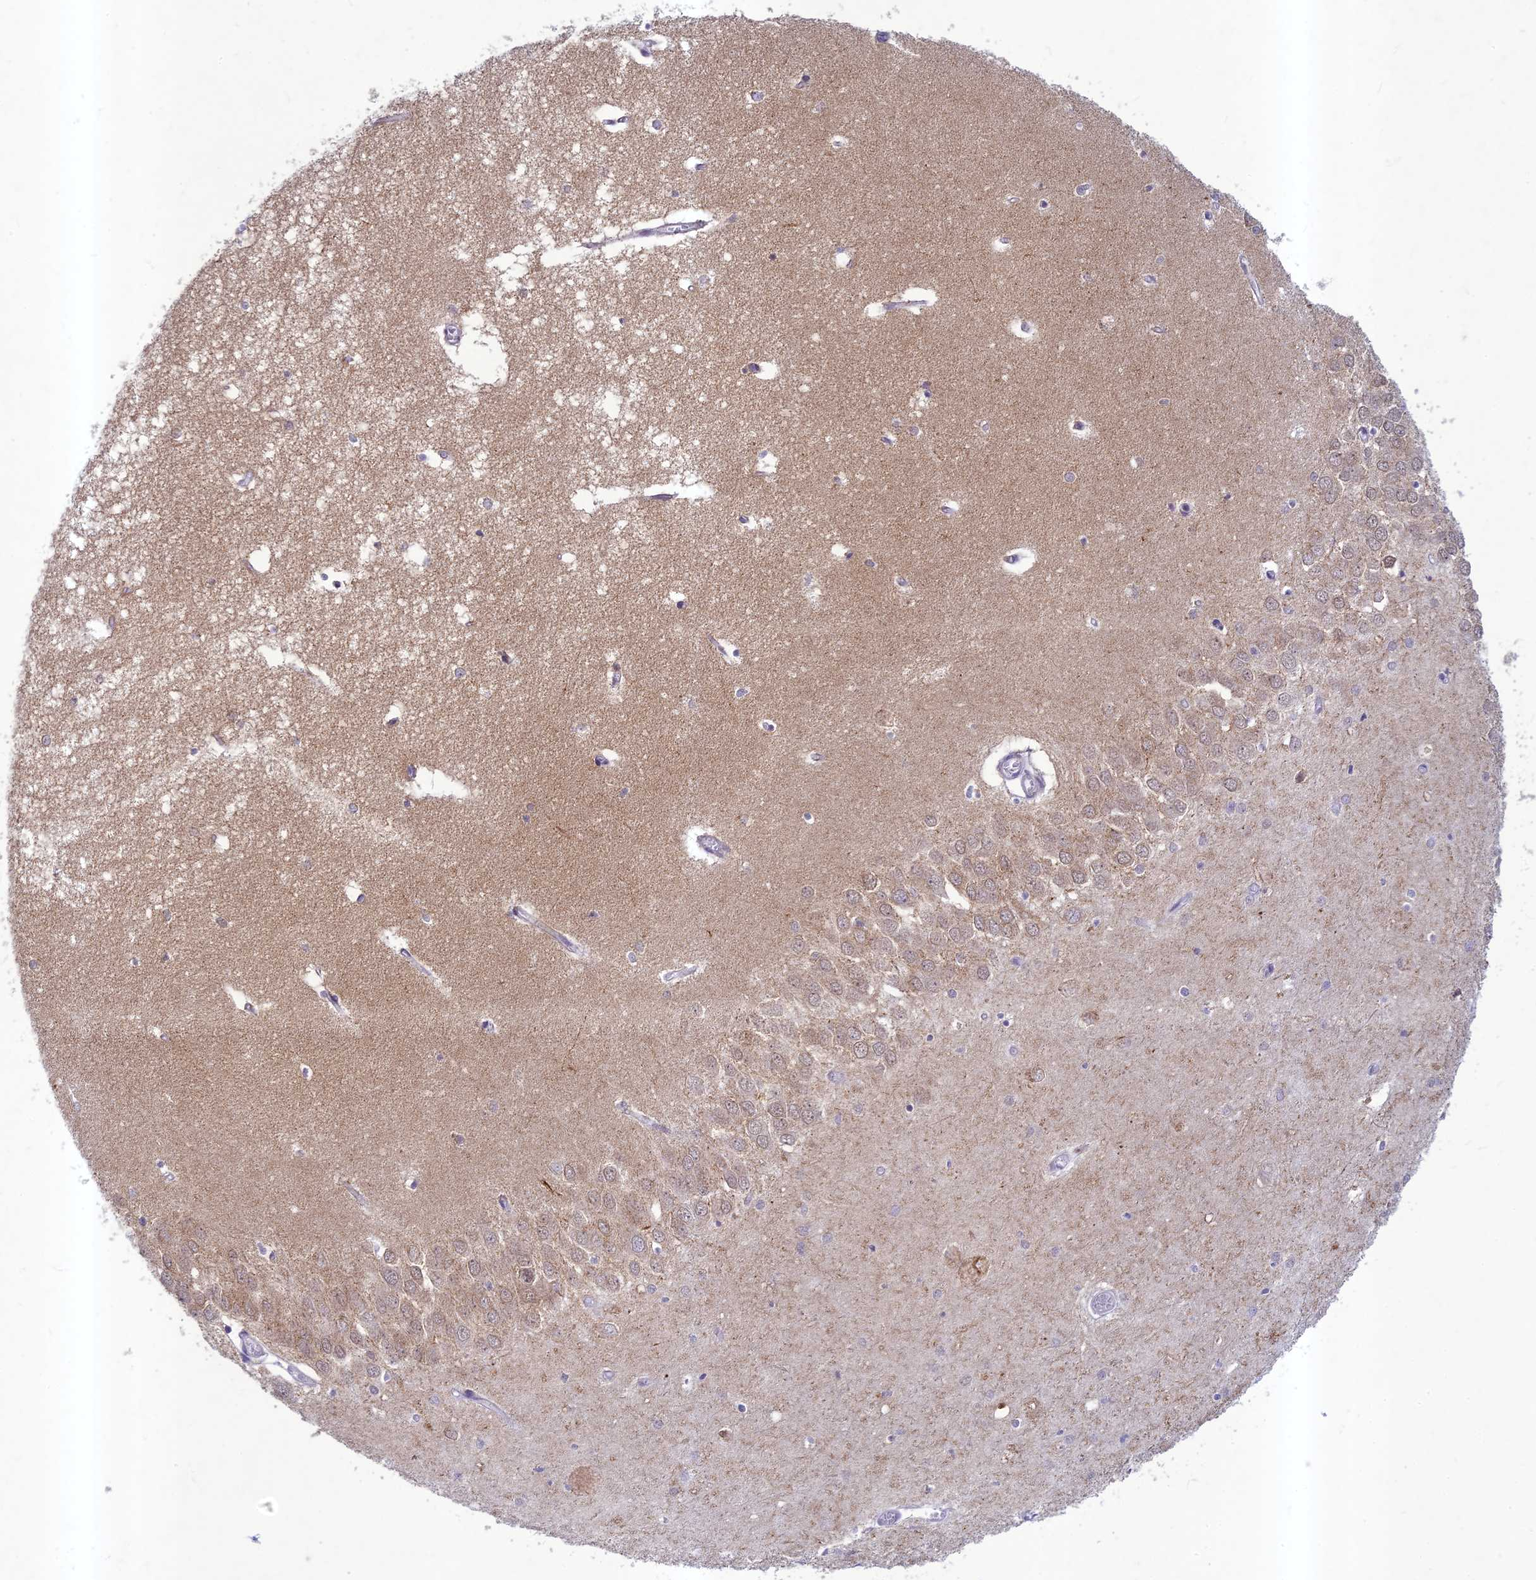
{"staining": {"intensity": "negative", "quantity": "none", "location": "none"}, "tissue": "hippocampus", "cell_type": "Glial cells", "image_type": "normal", "snomed": [{"axis": "morphology", "description": "Normal tissue, NOS"}, {"axis": "topography", "description": "Hippocampus"}], "caption": "Immunohistochemical staining of normal hippocampus exhibits no significant staining in glial cells.", "gene": "HIGD1A", "patient": {"sex": "male", "age": 70}}